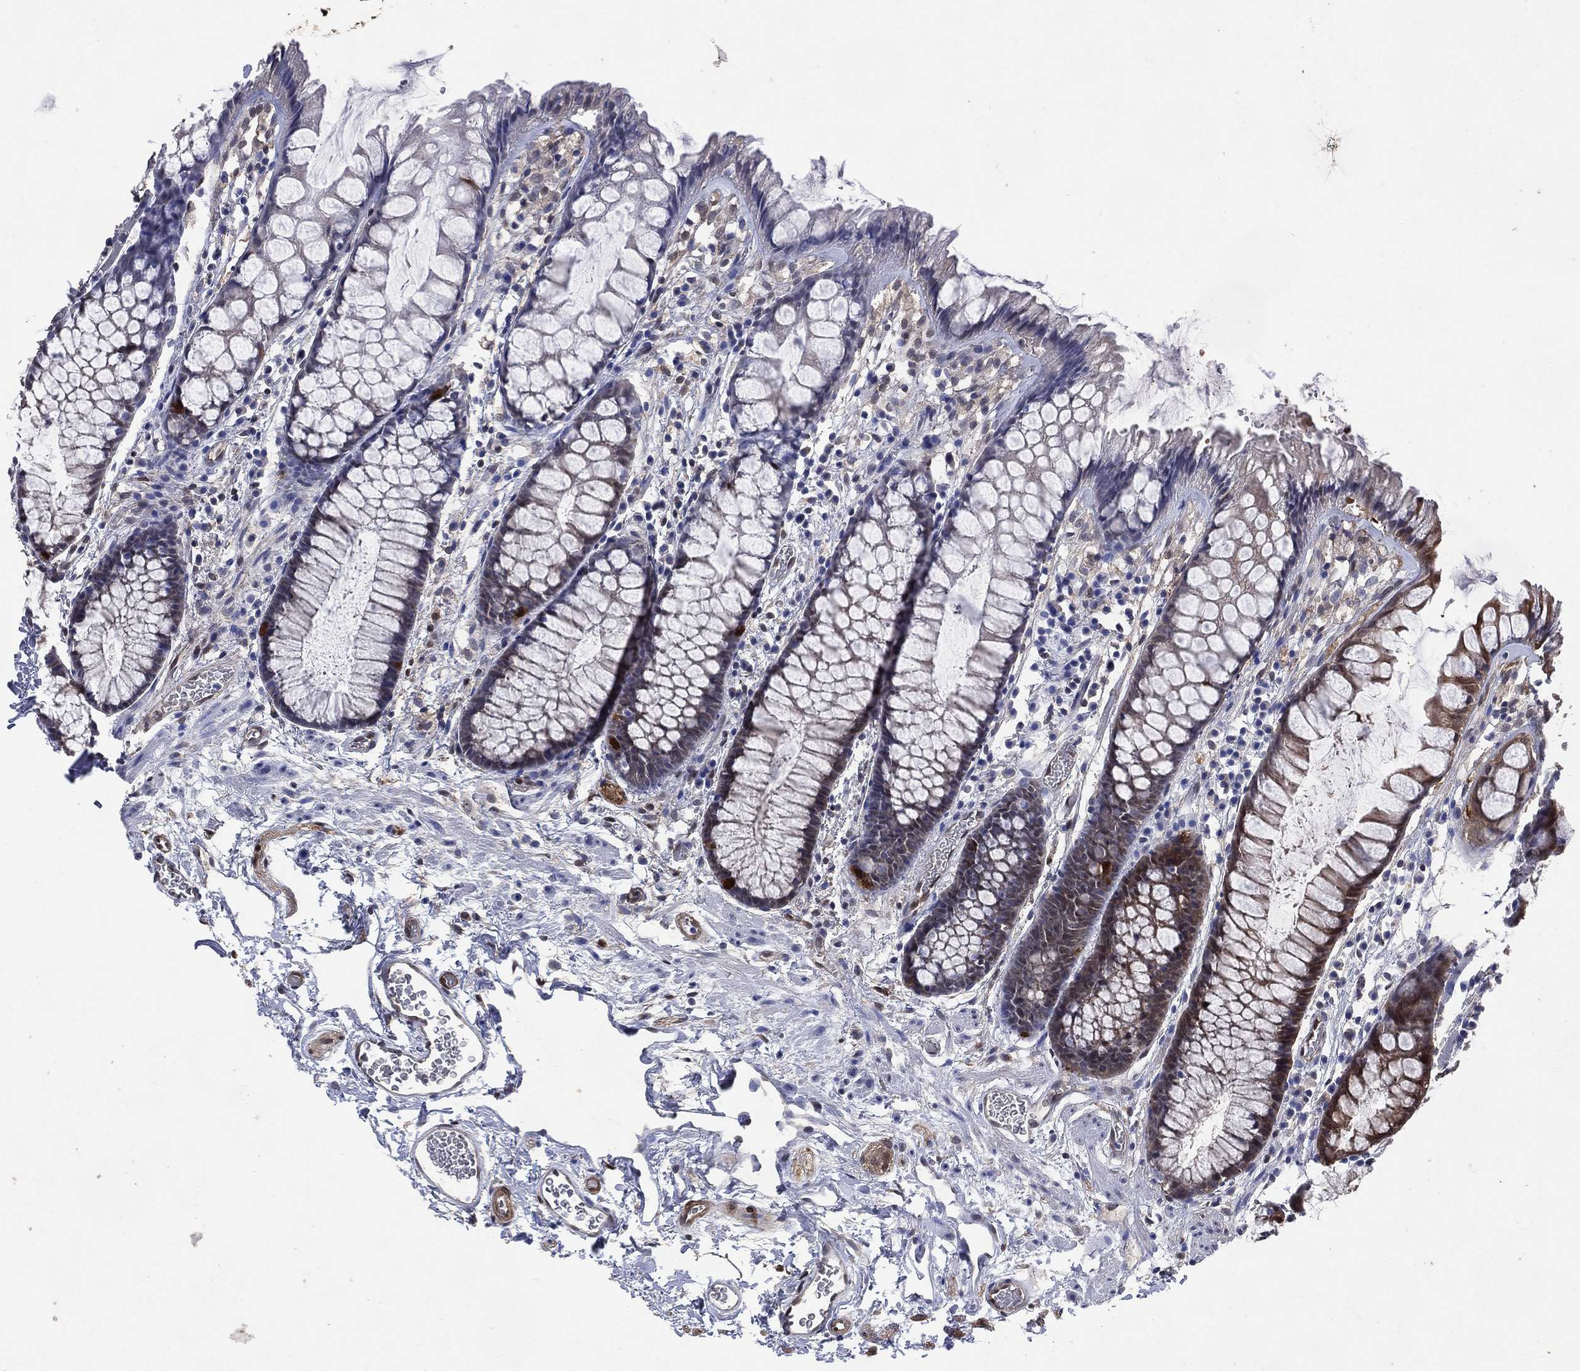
{"staining": {"intensity": "weak", "quantity": "<25%", "location": "cytoplasmic/membranous"}, "tissue": "rectum", "cell_type": "Glandular cells", "image_type": "normal", "snomed": [{"axis": "morphology", "description": "Normal tissue, NOS"}, {"axis": "topography", "description": "Rectum"}], "caption": "Human rectum stained for a protein using immunohistochemistry (IHC) exhibits no staining in glandular cells.", "gene": "AK1", "patient": {"sex": "female", "age": 62}}